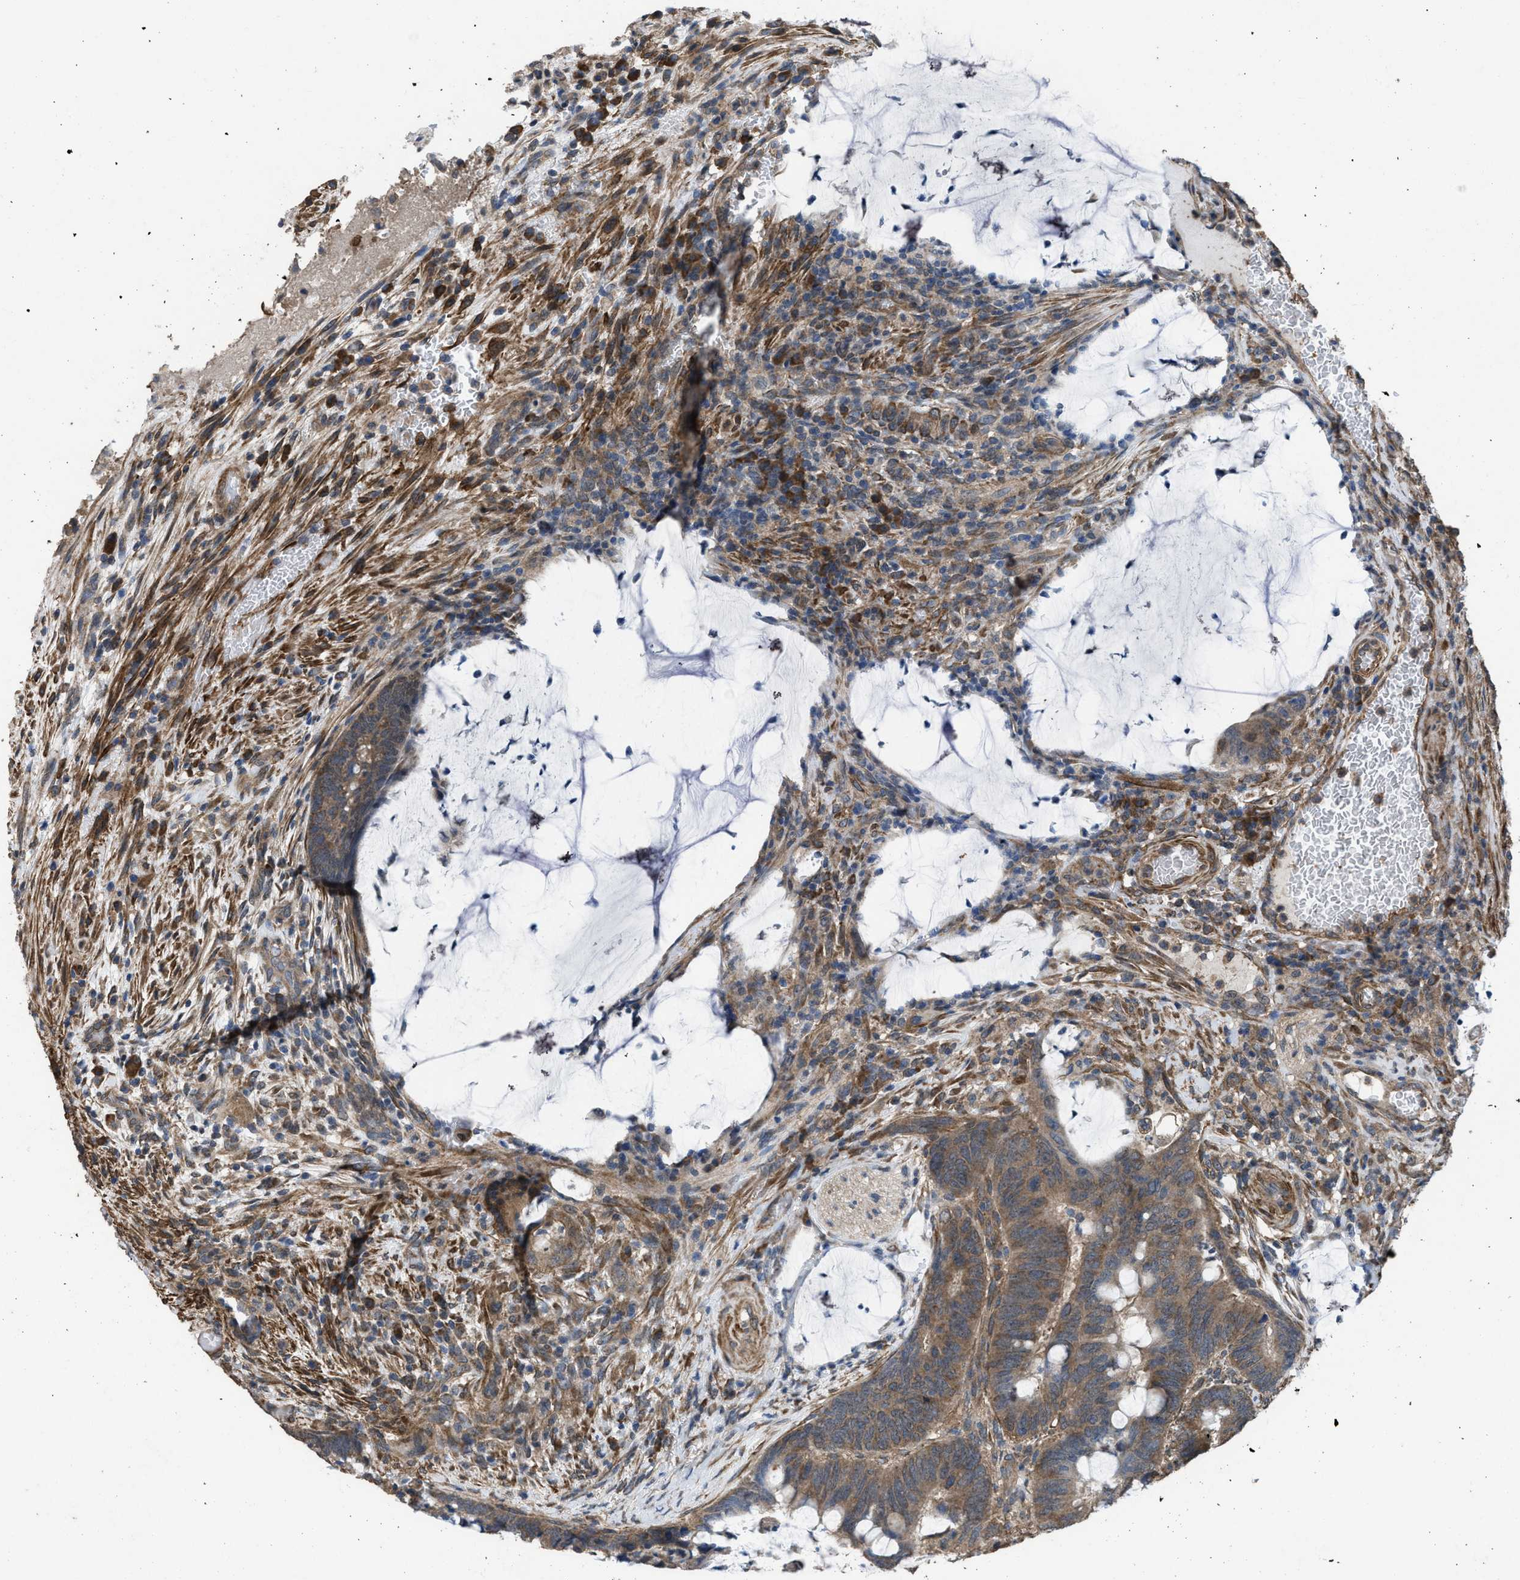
{"staining": {"intensity": "moderate", "quantity": ">75%", "location": "cytoplasmic/membranous"}, "tissue": "colorectal cancer", "cell_type": "Tumor cells", "image_type": "cancer", "snomed": [{"axis": "morphology", "description": "Normal tissue, NOS"}, {"axis": "morphology", "description": "Adenocarcinoma, NOS"}, {"axis": "topography", "description": "Rectum"}, {"axis": "topography", "description": "Peripheral nerve tissue"}], "caption": "IHC staining of colorectal cancer (adenocarcinoma), which shows medium levels of moderate cytoplasmic/membranous expression in approximately >75% of tumor cells indicating moderate cytoplasmic/membranous protein positivity. The staining was performed using DAB (brown) for protein detection and nuclei were counterstained in hematoxylin (blue).", "gene": "ARL6", "patient": {"sex": "male", "age": 92}}